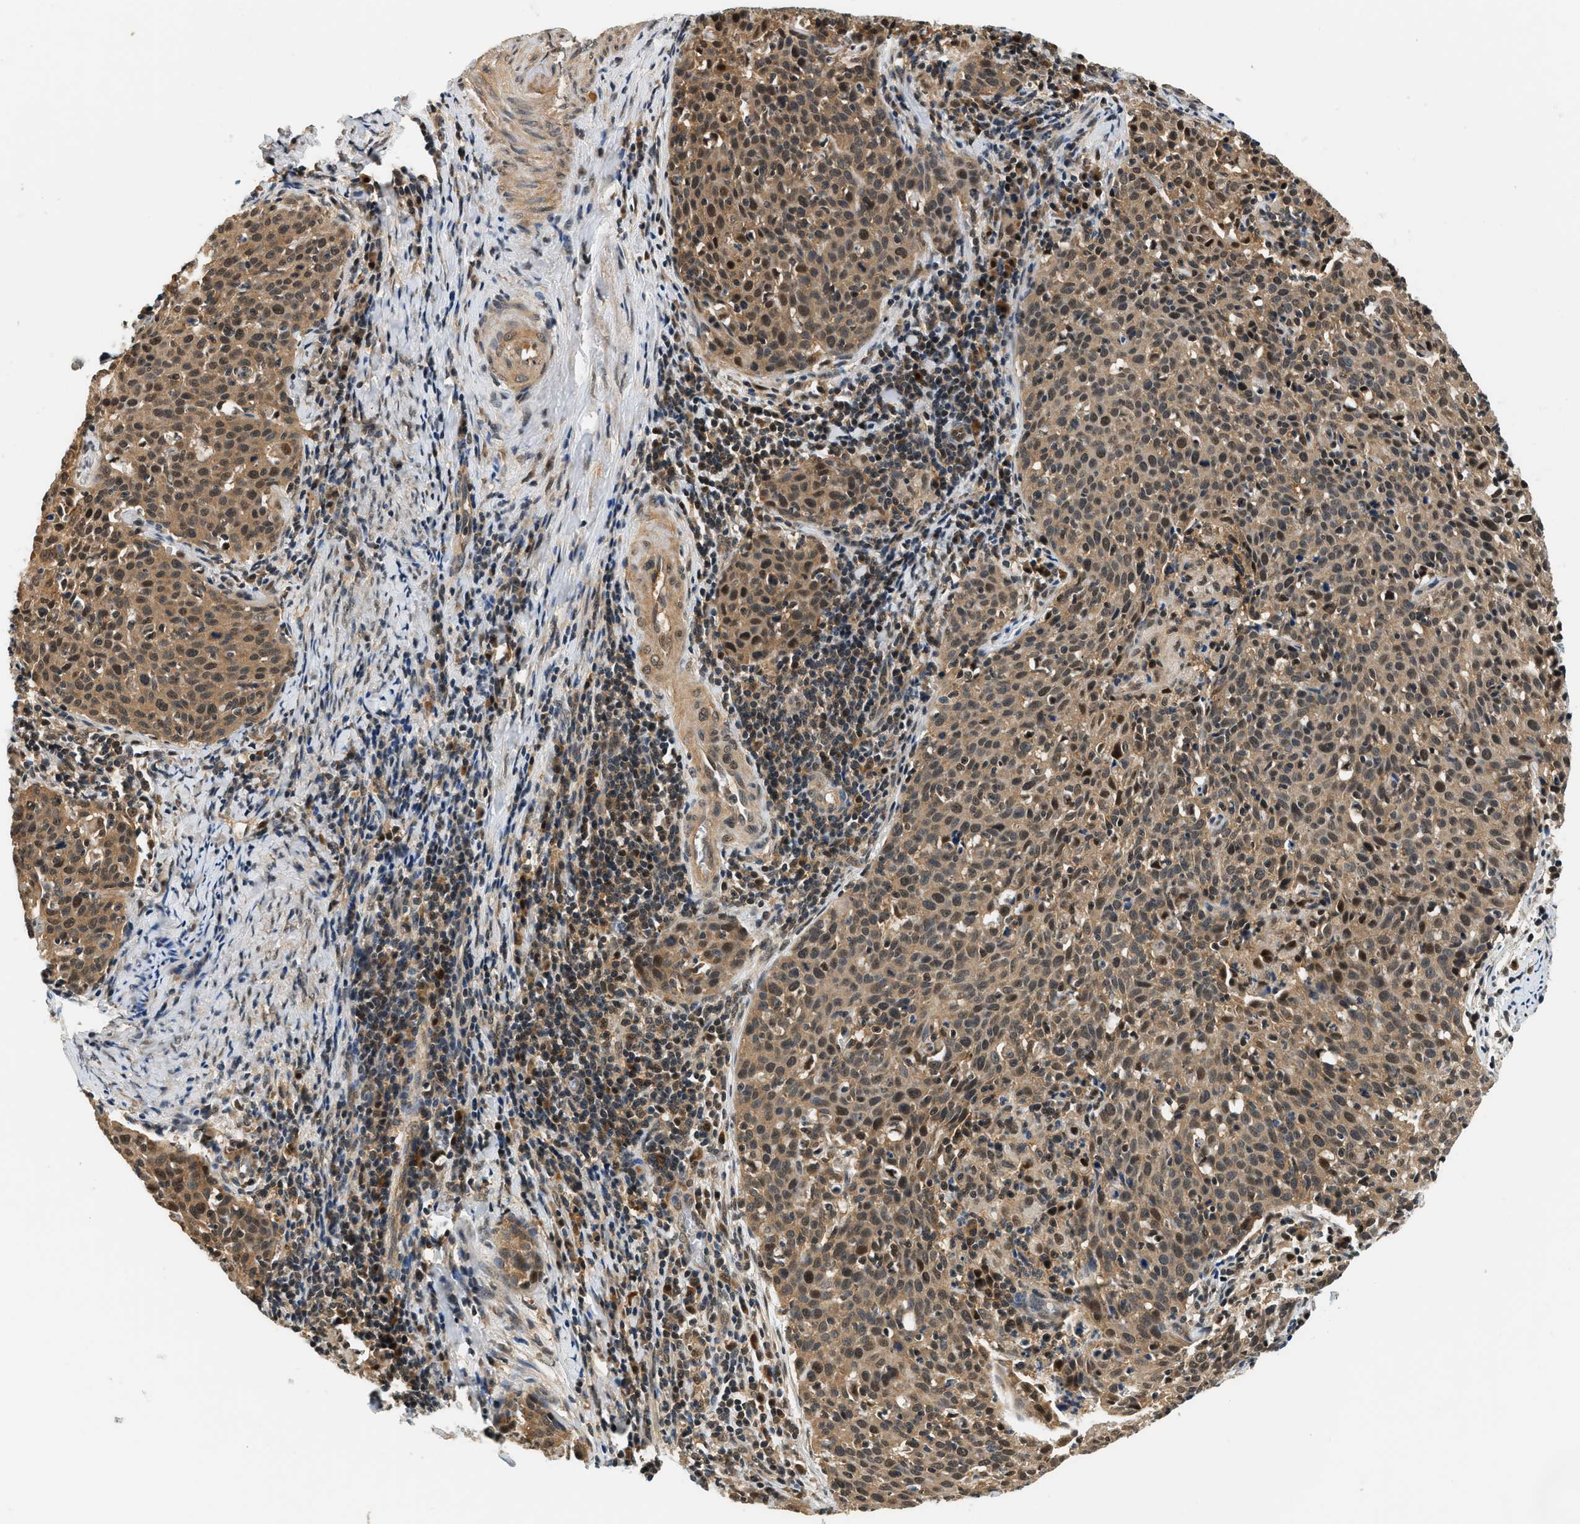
{"staining": {"intensity": "moderate", "quantity": ">75%", "location": "cytoplasmic/membranous,nuclear"}, "tissue": "cervical cancer", "cell_type": "Tumor cells", "image_type": "cancer", "snomed": [{"axis": "morphology", "description": "Squamous cell carcinoma, NOS"}, {"axis": "topography", "description": "Cervix"}], "caption": "The histopathology image demonstrates immunohistochemical staining of cervical cancer (squamous cell carcinoma). There is moderate cytoplasmic/membranous and nuclear expression is appreciated in approximately >75% of tumor cells. Using DAB (brown) and hematoxylin (blue) stains, captured at high magnification using brightfield microscopy.", "gene": "PSMD3", "patient": {"sex": "female", "age": 38}}